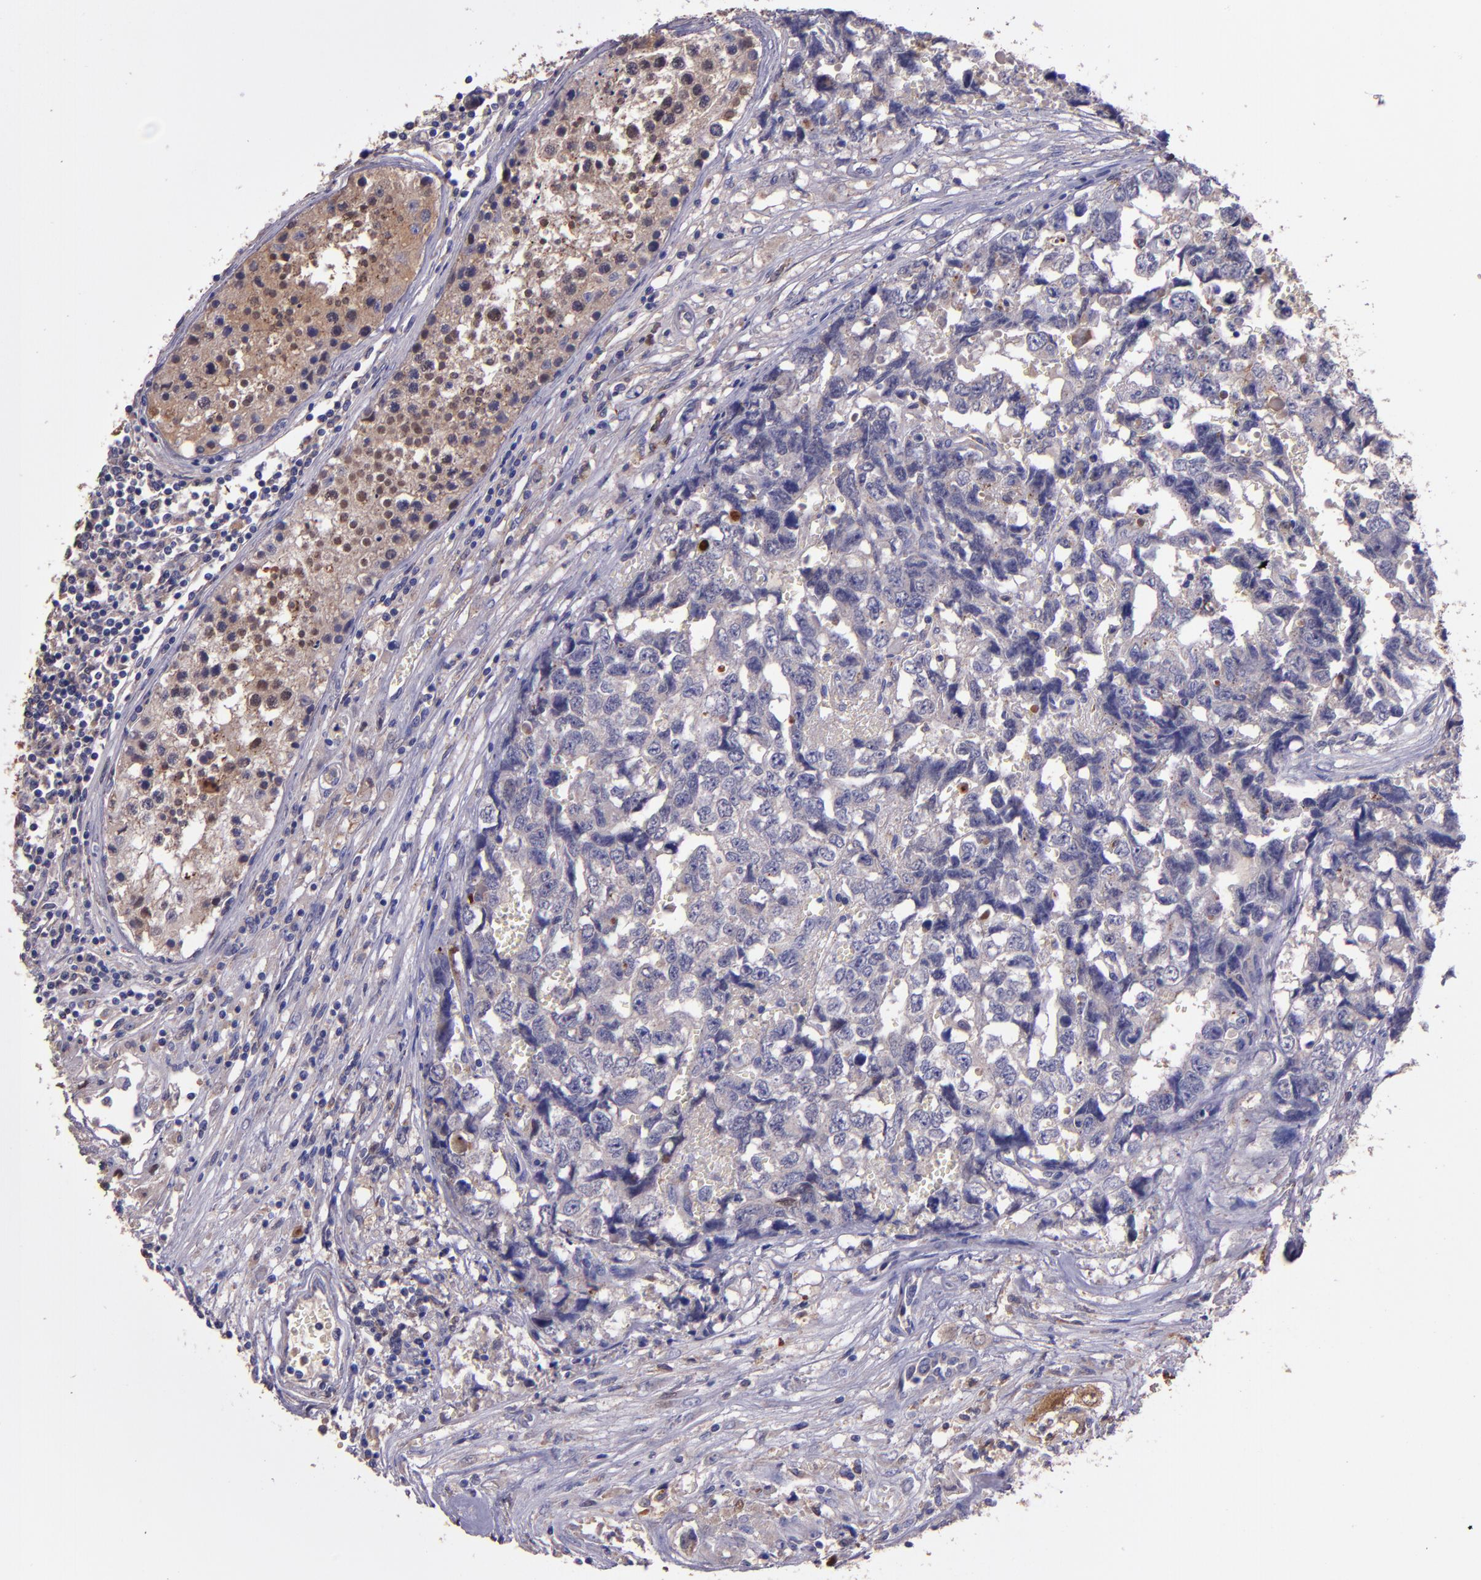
{"staining": {"intensity": "weak", "quantity": ">75%", "location": "cytoplasmic/membranous"}, "tissue": "testis cancer", "cell_type": "Tumor cells", "image_type": "cancer", "snomed": [{"axis": "morphology", "description": "Carcinoma, Embryonal, NOS"}, {"axis": "topography", "description": "Testis"}], "caption": "Protein expression analysis of human embryonal carcinoma (testis) reveals weak cytoplasmic/membranous staining in approximately >75% of tumor cells.", "gene": "WASHC1", "patient": {"sex": "male", "age": 31}}